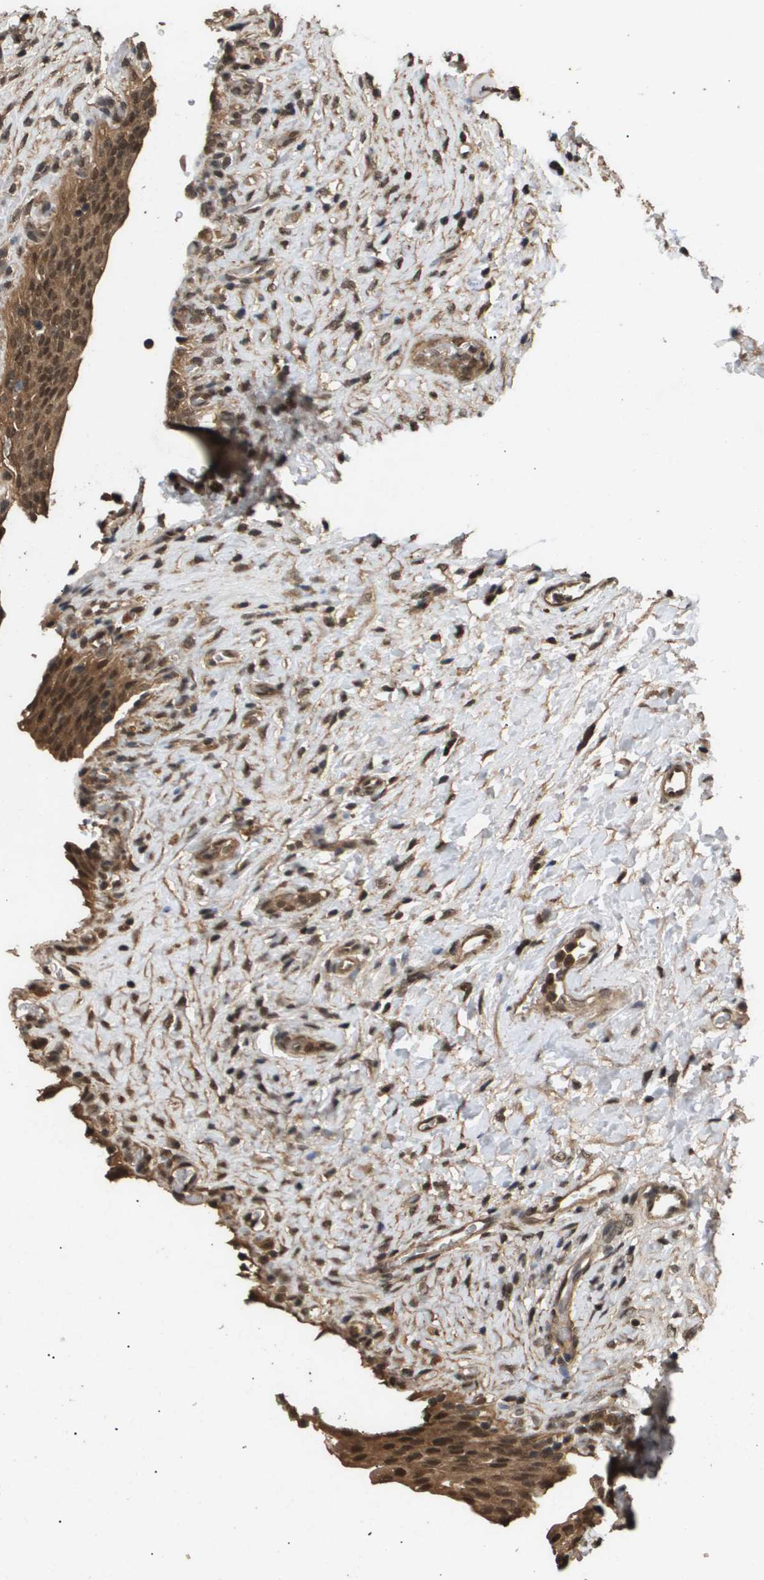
{"staining": {"intensity": "strong", "quantity": ">75%", "location": "cytoplasmic/membranous,nuclear"}, "tissue": "urinary bladder", "cell_type": "Urothelial cells", "image_type": "normal", "snomed": [{"axis": "morphology", "description": "Normal tissue, NOS"}, {"axis": "topography", "description": "Urinary bladder"}], "caption": "This image displays normal urinary bladder stained with IHC to label a protein in brown. The cytoplasmic/membranous,nuclear of urothelial cells show strong positivity for the protein. Nuclei are counter-stained blue.", "gene": "ING1", "patient": {"sex": "female", "age": 80}}